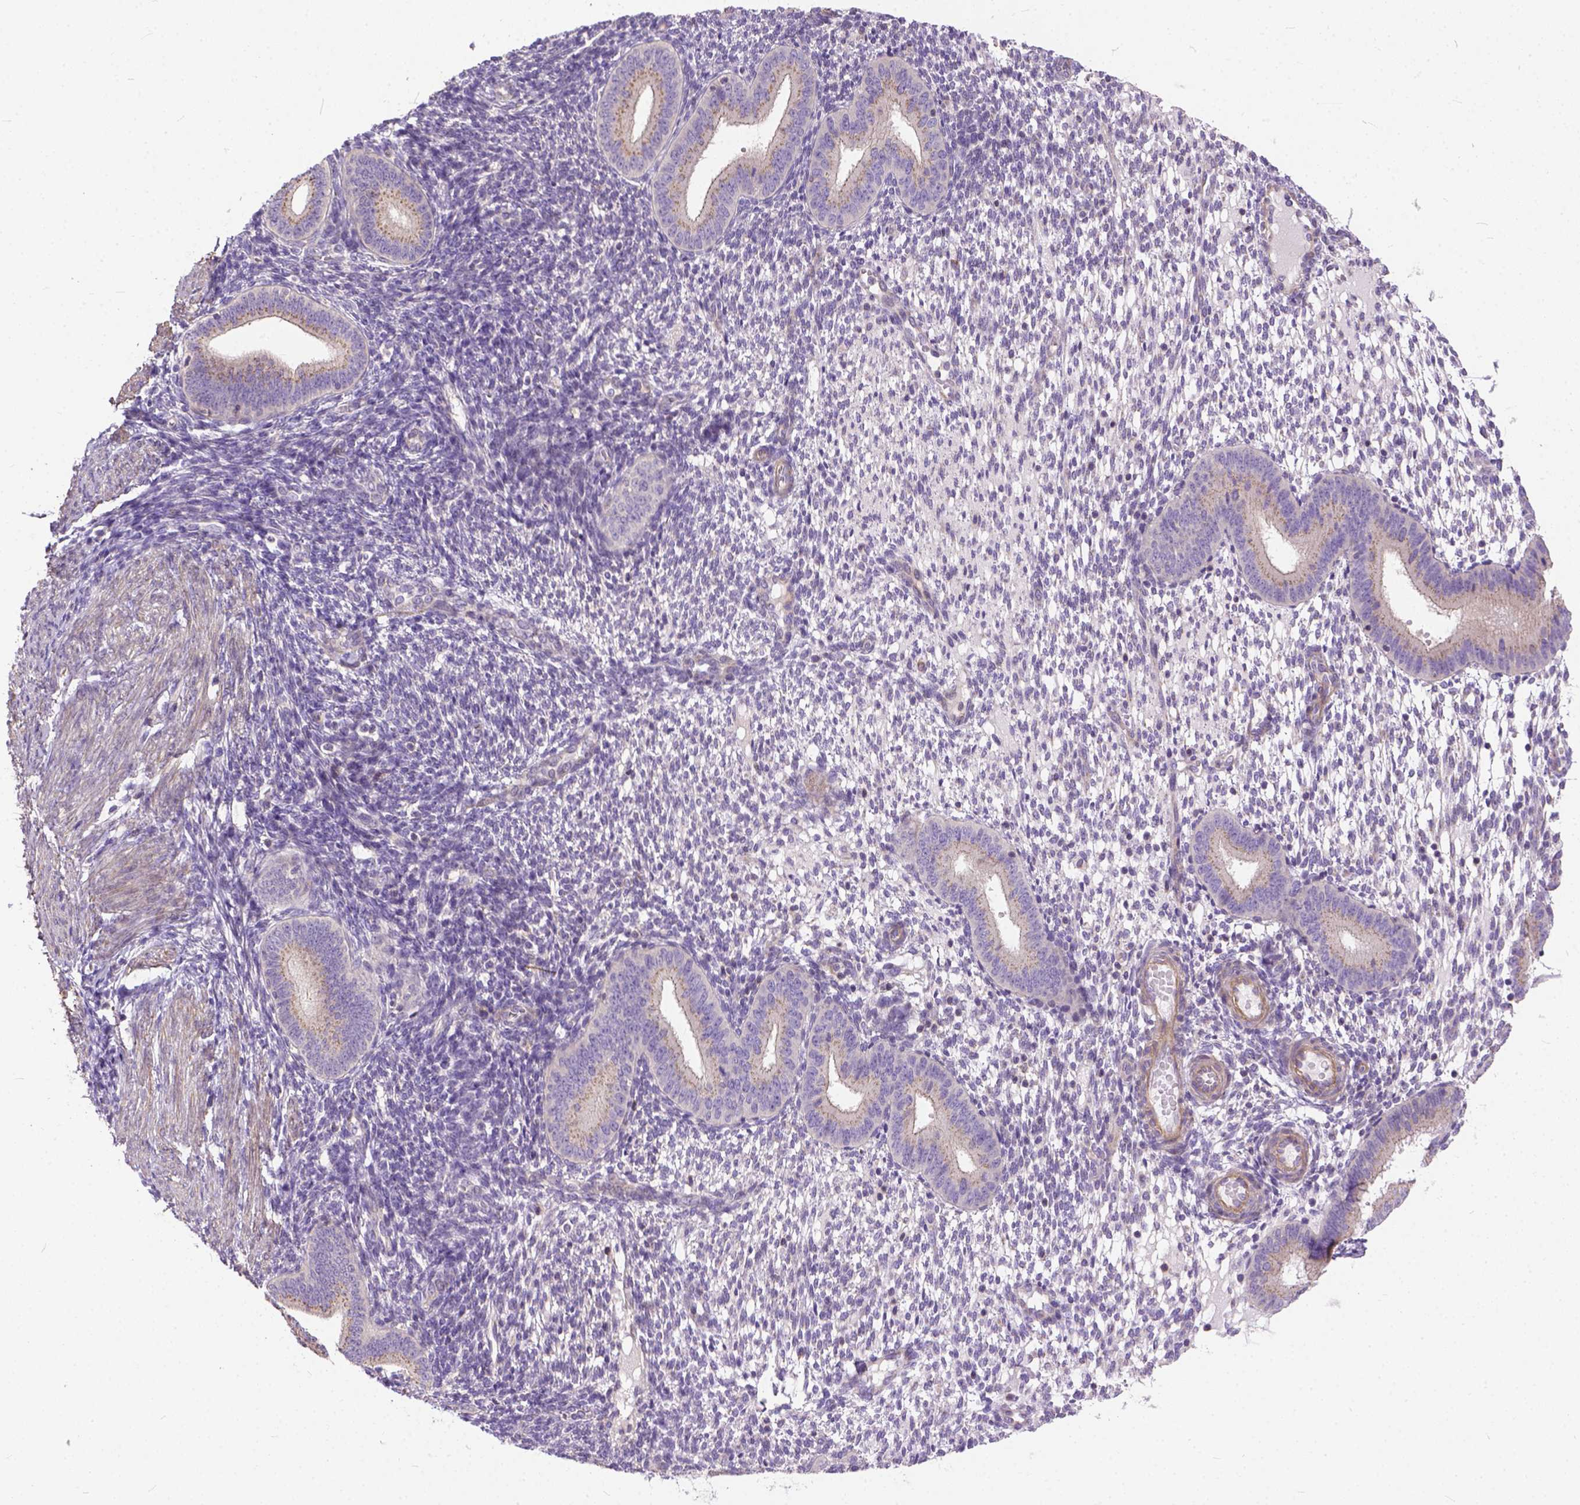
{"staining": {"intensity": "negative", "quantity": "none", "location": "none"}, "tissue": "endometrium", "cell_type": "Cells in endometrial stroma", "image_type": "normal", "snomed": [{"axis": "morphology", "description": "Normal tissue, NOS"}, {"axis": "topography", "description": "Endometrium"}], "caption": "The micrograph exhibits no staining of cells in endometrial stroma in unremarkable endometrium.", "gene": "BANF2", "patient": {"sex": "female", "age": 40}}